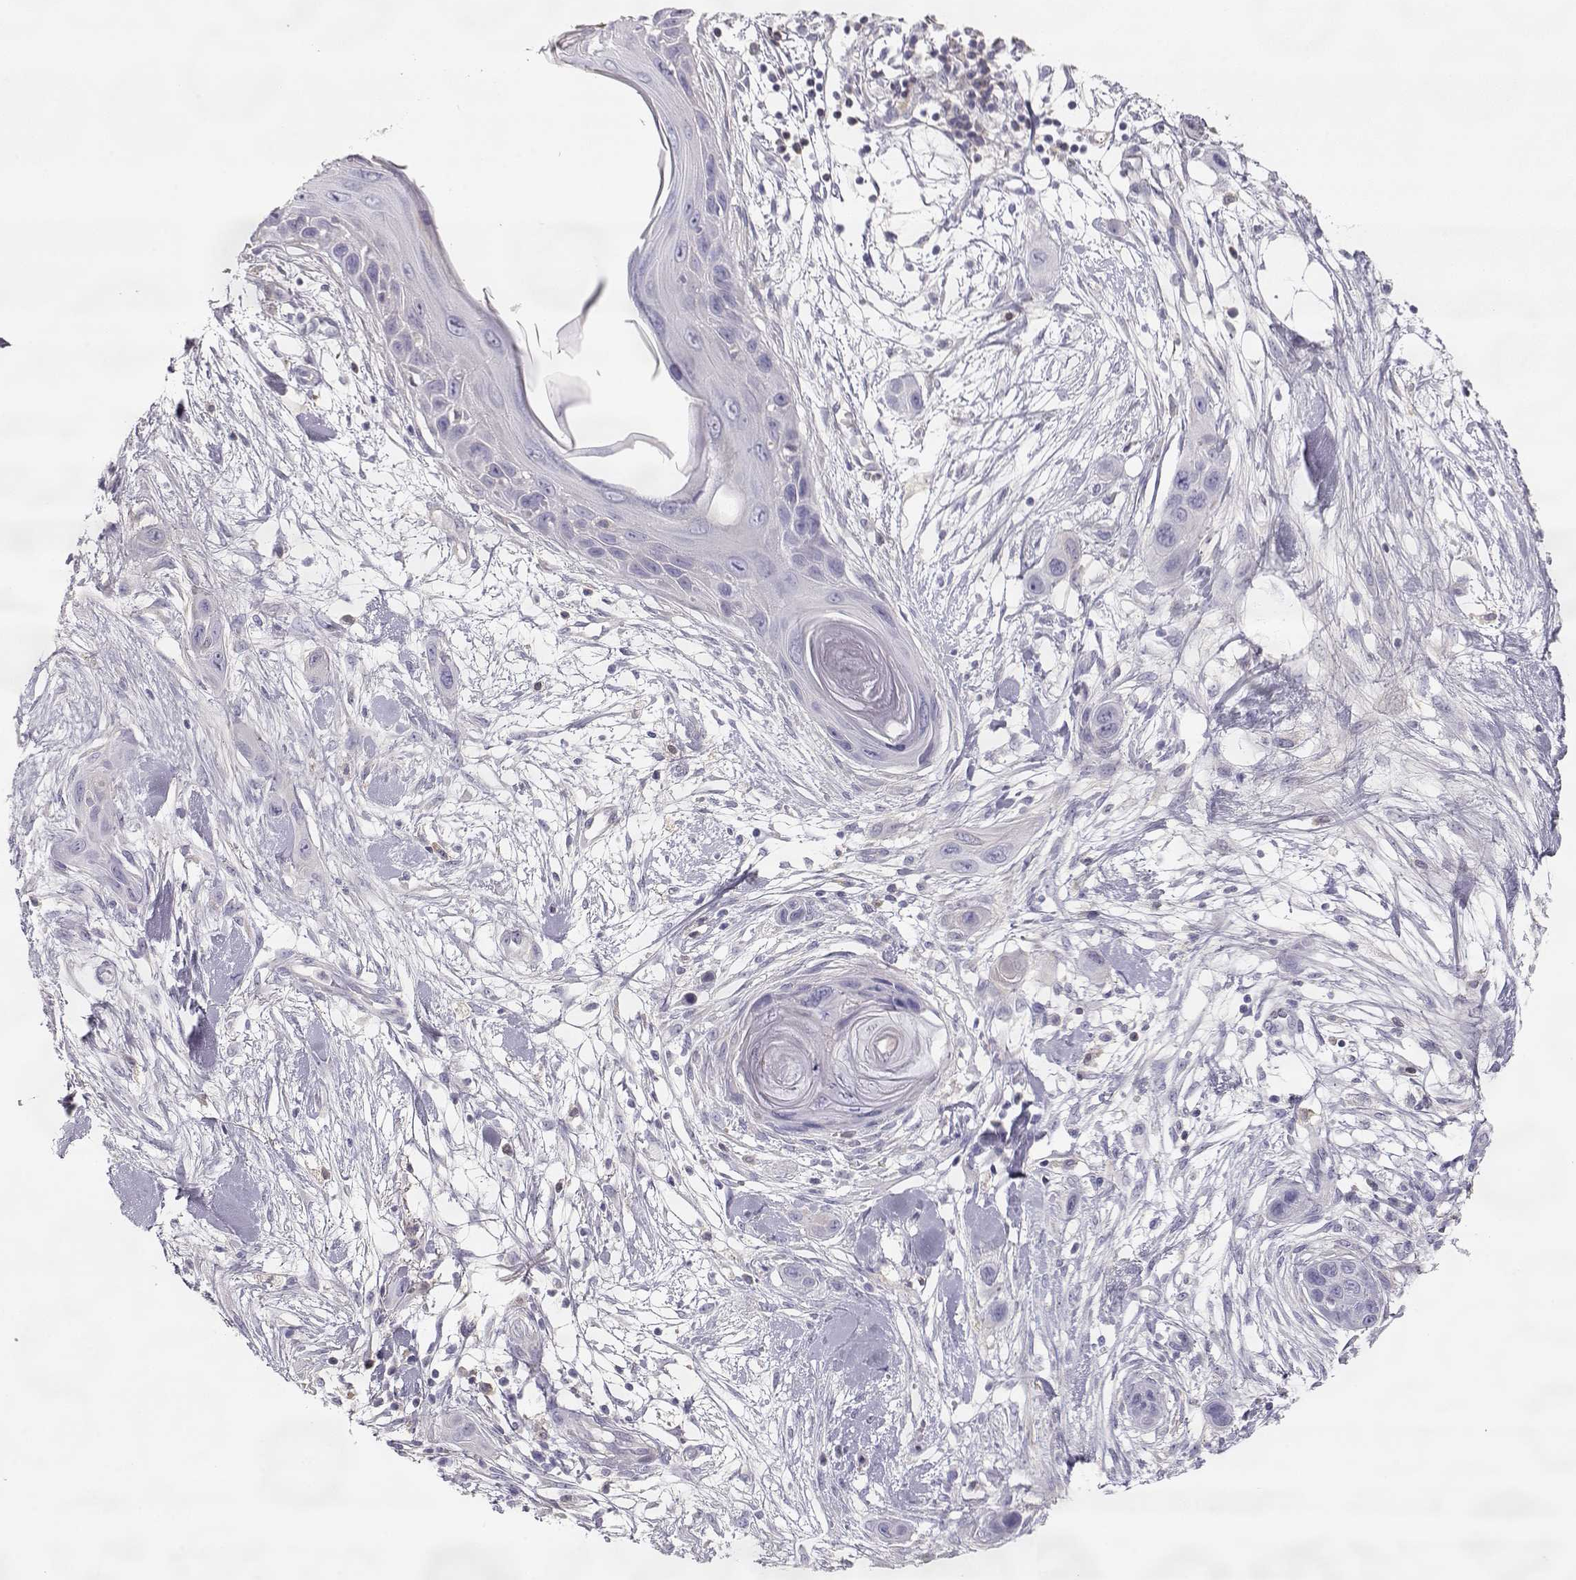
{"staining": {"intensity": "negative", "quantity": "none", "location": "none"}, "tissue": "skin cancer", "cell_type": "Tumor cells", "image_type": "cancer", "snomed": [{"axis": "morphology", "description": "Squamous cell carcinoma, NOS"}, {"axis": "topography", "description": "Skin"}], "caption": "Tumor cells show no significant protein positivity in skin cancer (squamous cell carcinoma).", "gene": "SLCO6A1", "patient": {"sex": "male", "age": 79}}